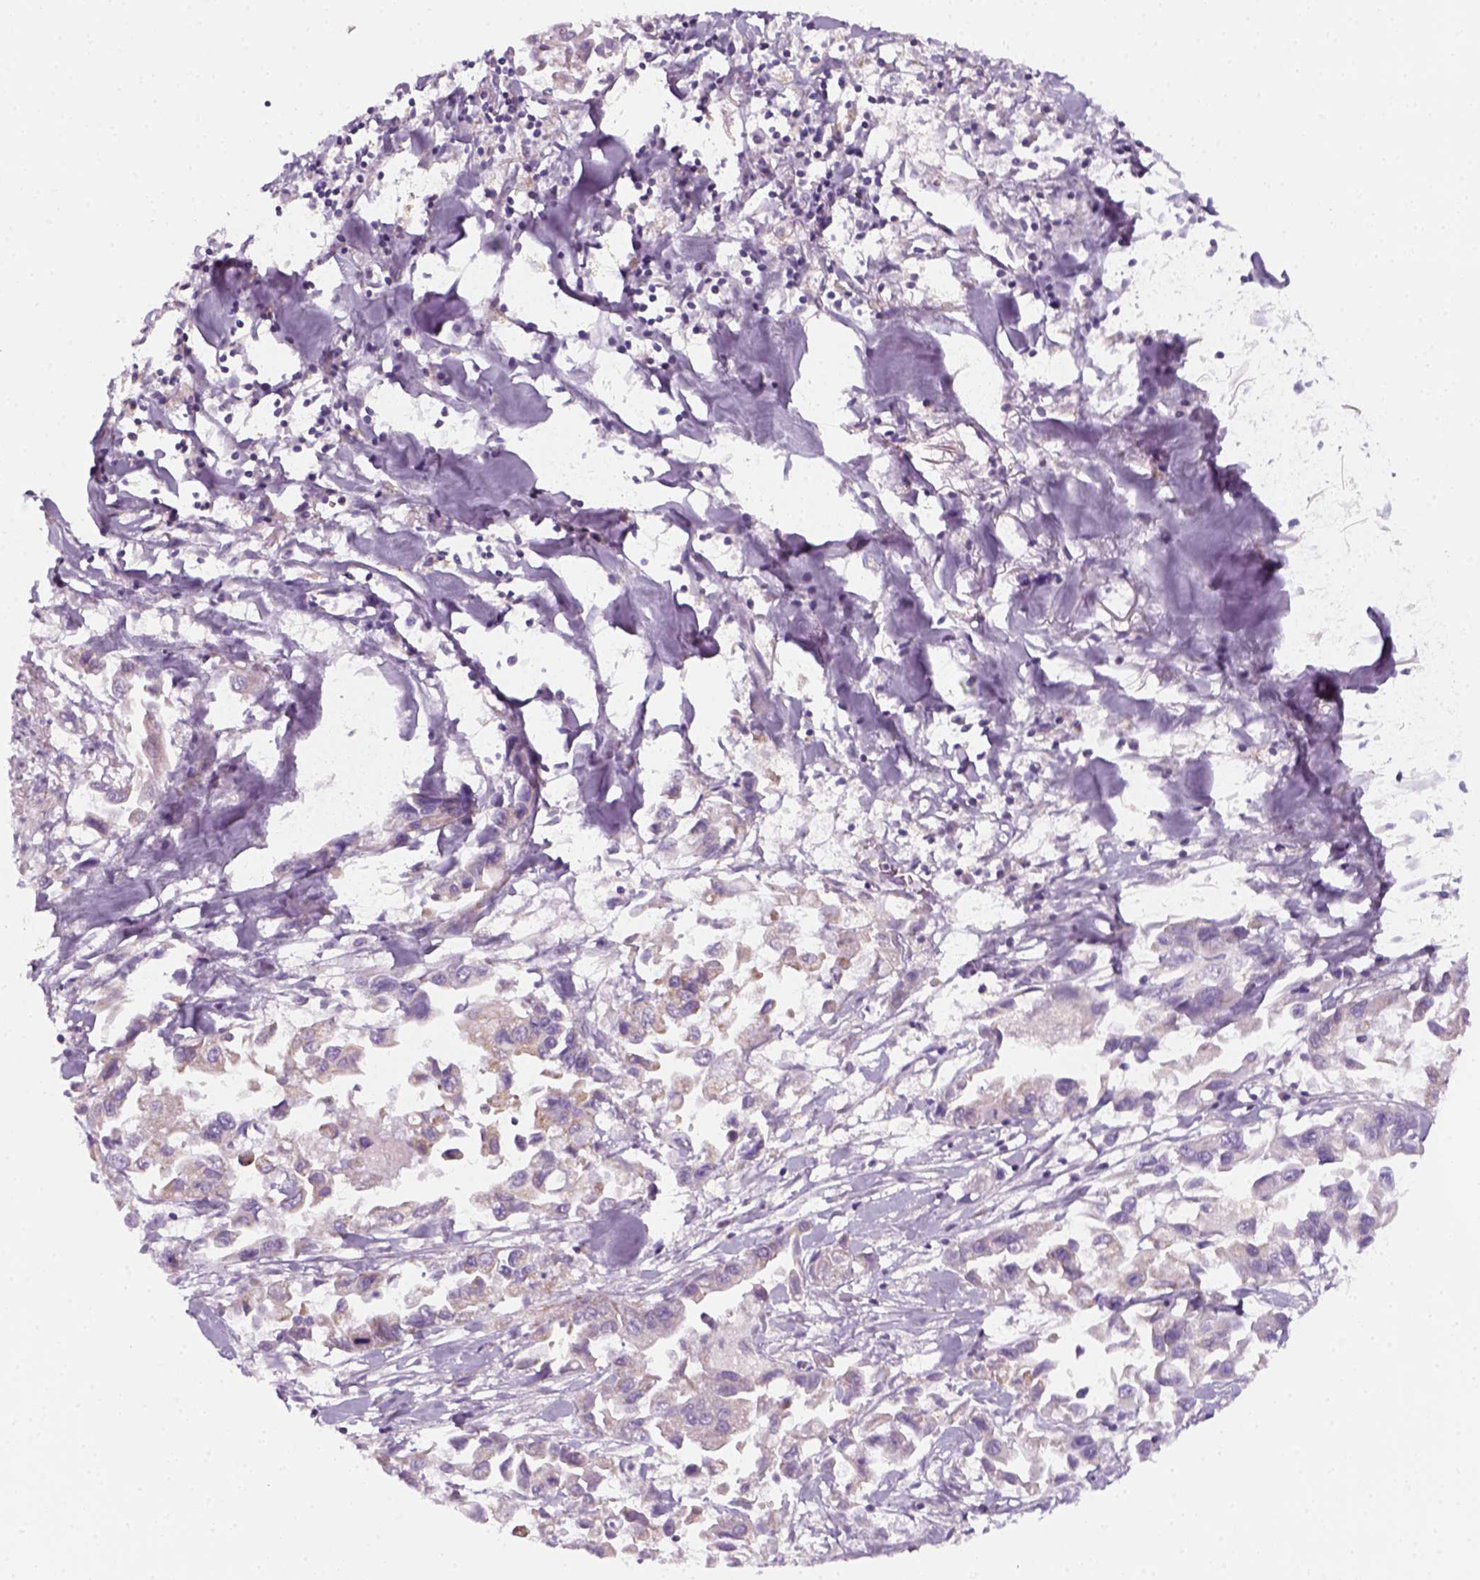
{"staining": {"intensity": "negative", "quantity": "none", "location": "none"}, "tissue": "pancreatic cancer", "cell_type": "Tumor cells", "image_type": "cancer", "snomed": [{"axis": "morphology", "description": "Adenocarcinoma, NOS"}, {"axis": "topography", "description": "Pancreas"}], "caption": "Immunohistochemistry (IHC) photomicrograph of pancreatic cancer (adenocarcinoma) stained for a protein (brown), which displays no positivity in tumor cells.", "gene": "AWAT2", "patient": {"sex": "female", "age": 83}}